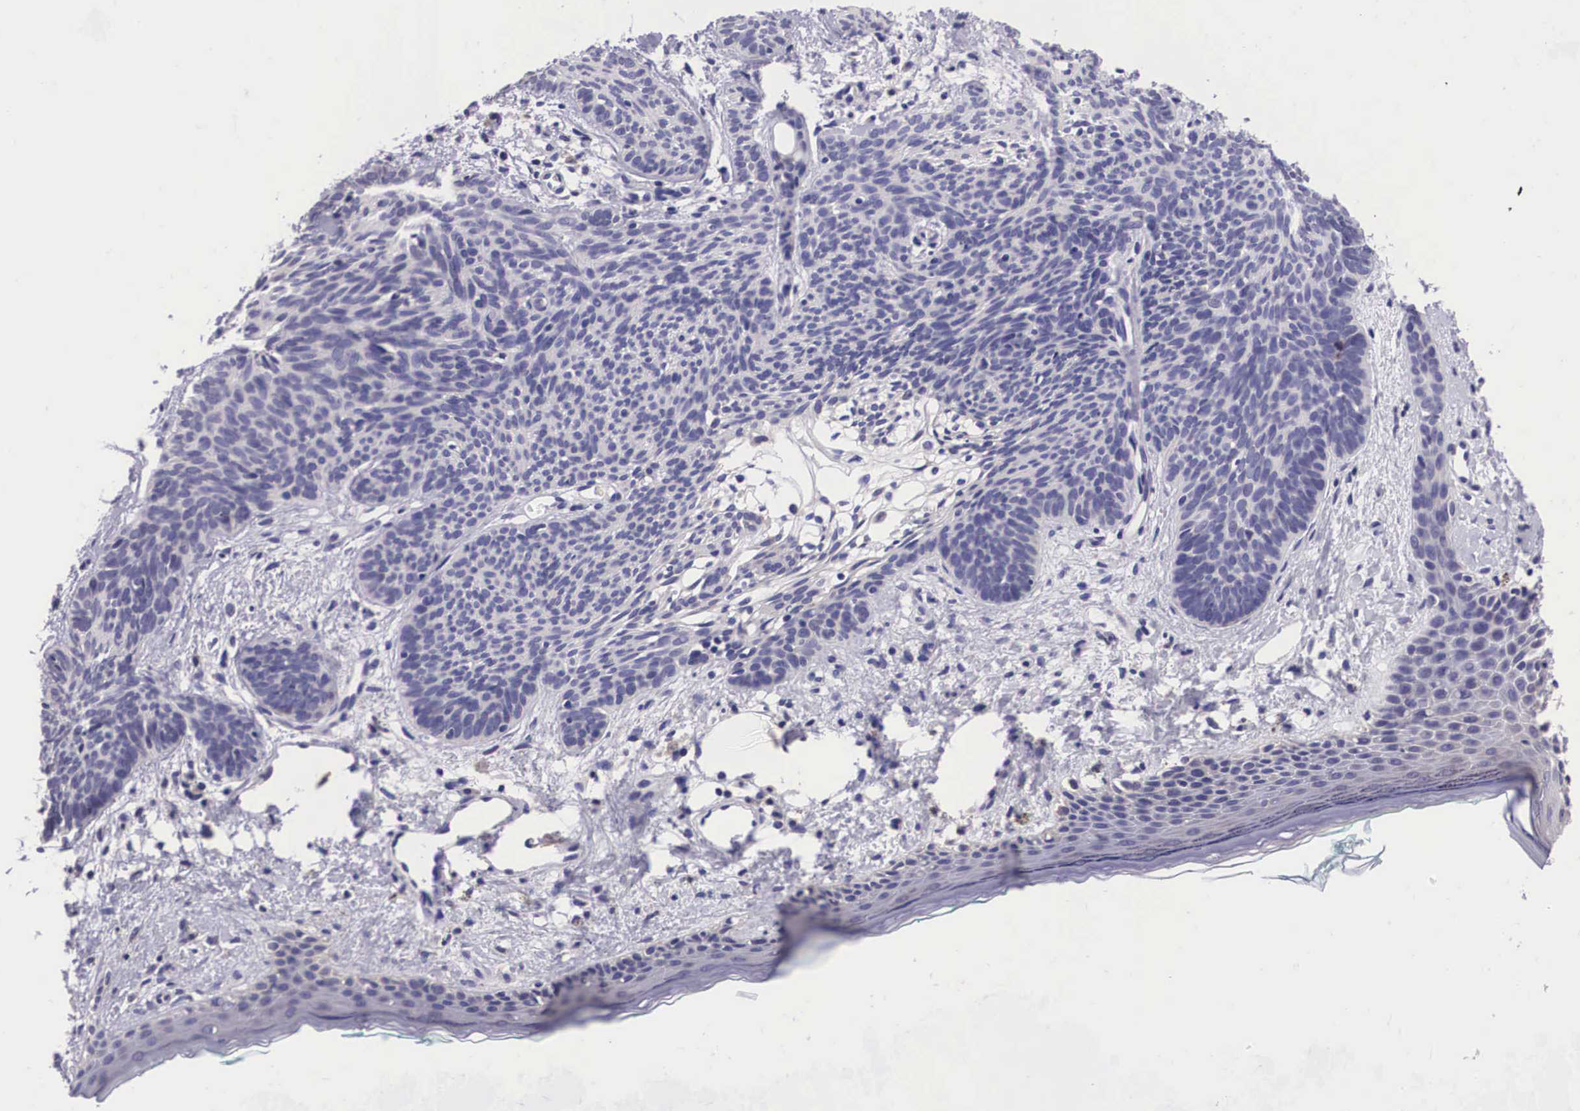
{"staining": {"intensity": "negative", "quantity": "none", "location": "none"}, "tissue": "skin cancer", "cell_type": "Tumor cells", "image_type": "cancer", "snomed": [{"axis": "morphology", "description": "Basal cell carcinoma"}, {"axis": "topography", "description": "Skin"}], "caption": "Human skin cancer stained for a protein using immunohistochemistry (IHC) exhibits no staining in tumor cells.", "gene": "ARG2", "patient": {"sex": "female", "age": 81}}